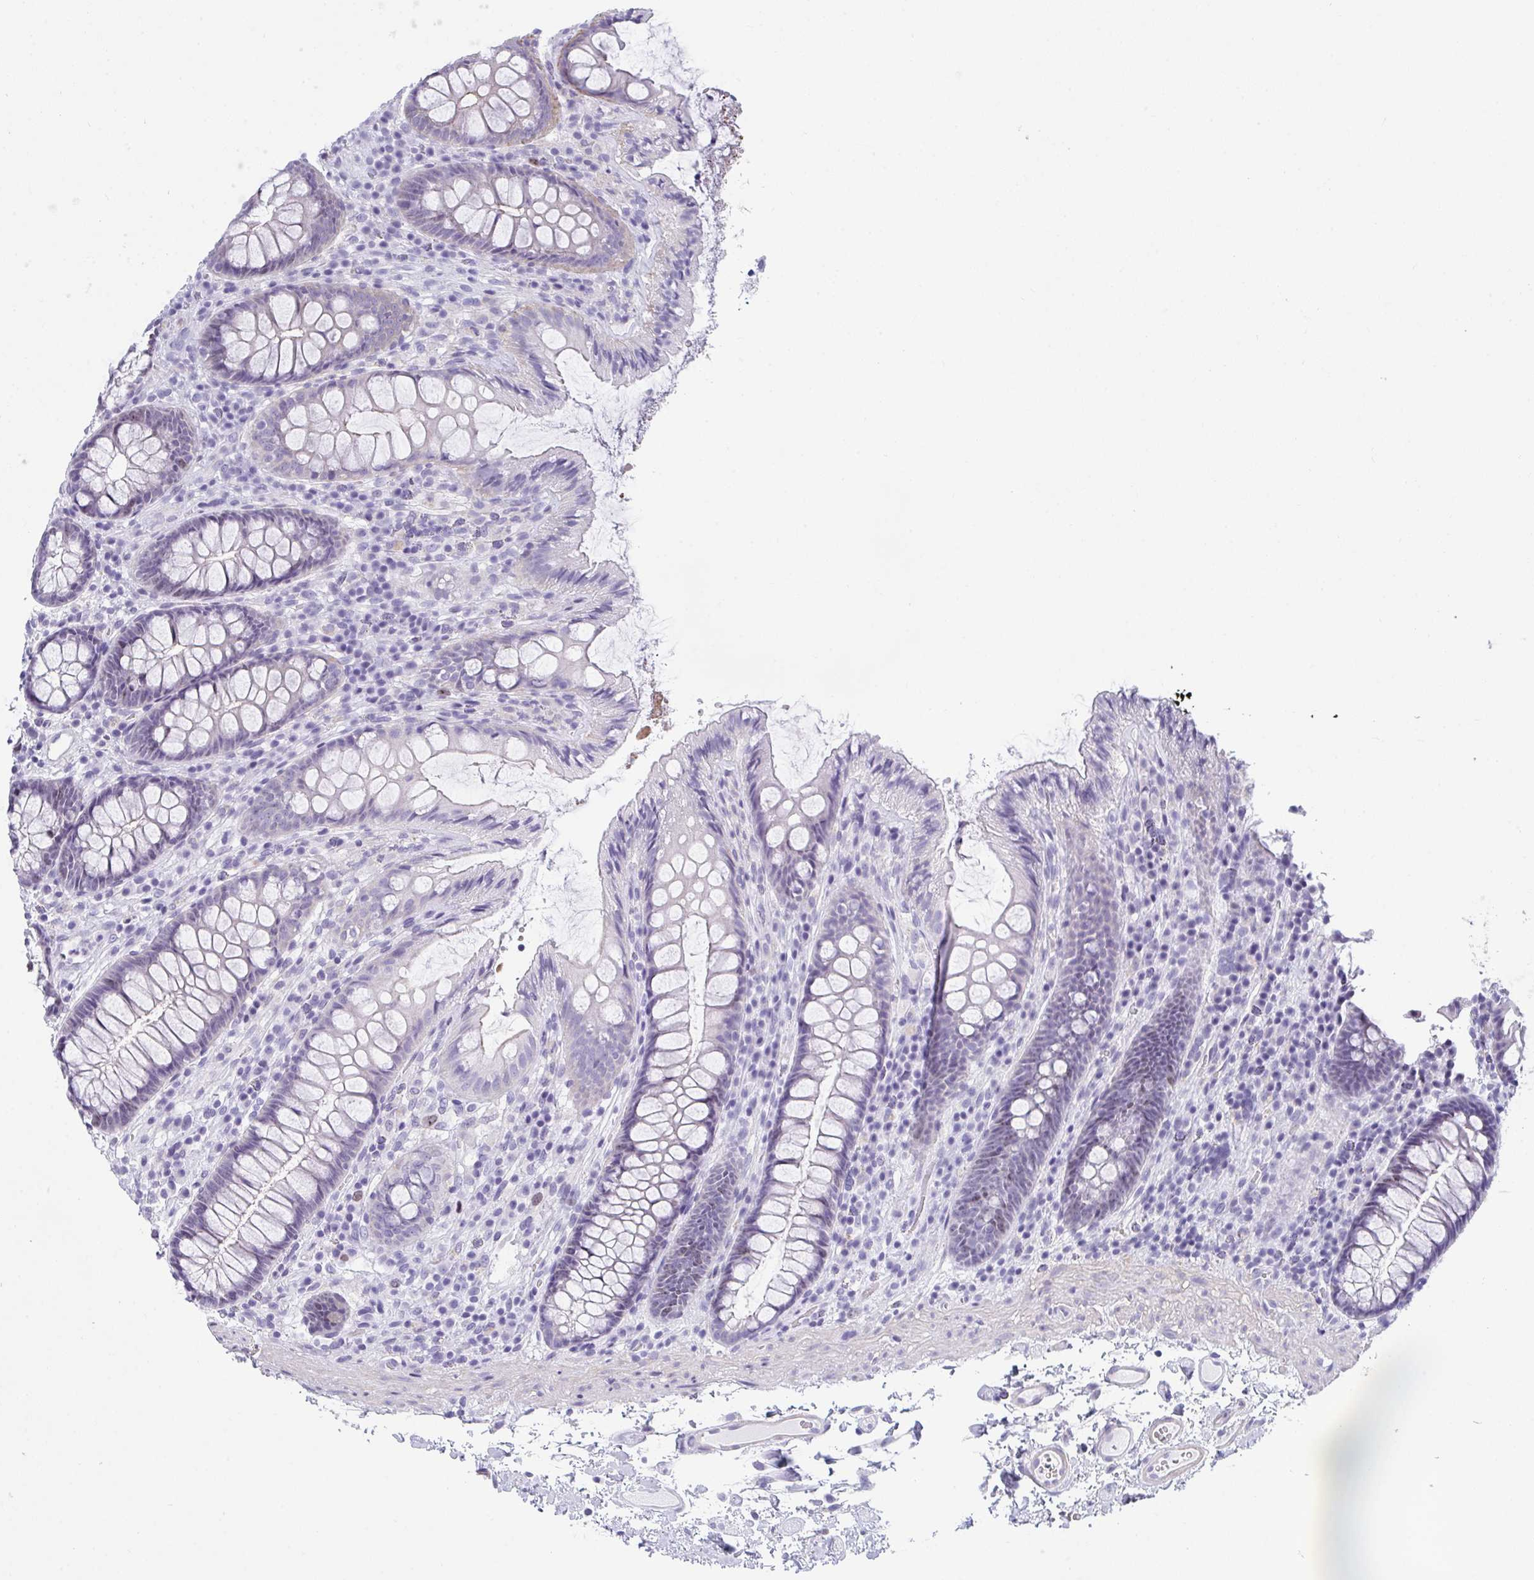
{"staining": {"intensity": "negative", "quantity": "none", "location": "none"}, "tissue": "colon", "cell_type": "Endothelial cells", "image_type": "normal", "snomed": [{"axis": "morphology", "description": "Normal tissue, NOS"}, {"axis": "topography", "description": "Colon"}], "caption": "The IHC micrograph has no significant expression in endothelial cells of colon. (DAB (3,3'-diaminobenzidine) immunohistochemistry (IHC) with hematoxylin counter stain).", "gene": "SUZ12", "patient": {"sex": "male", "age": 84}}